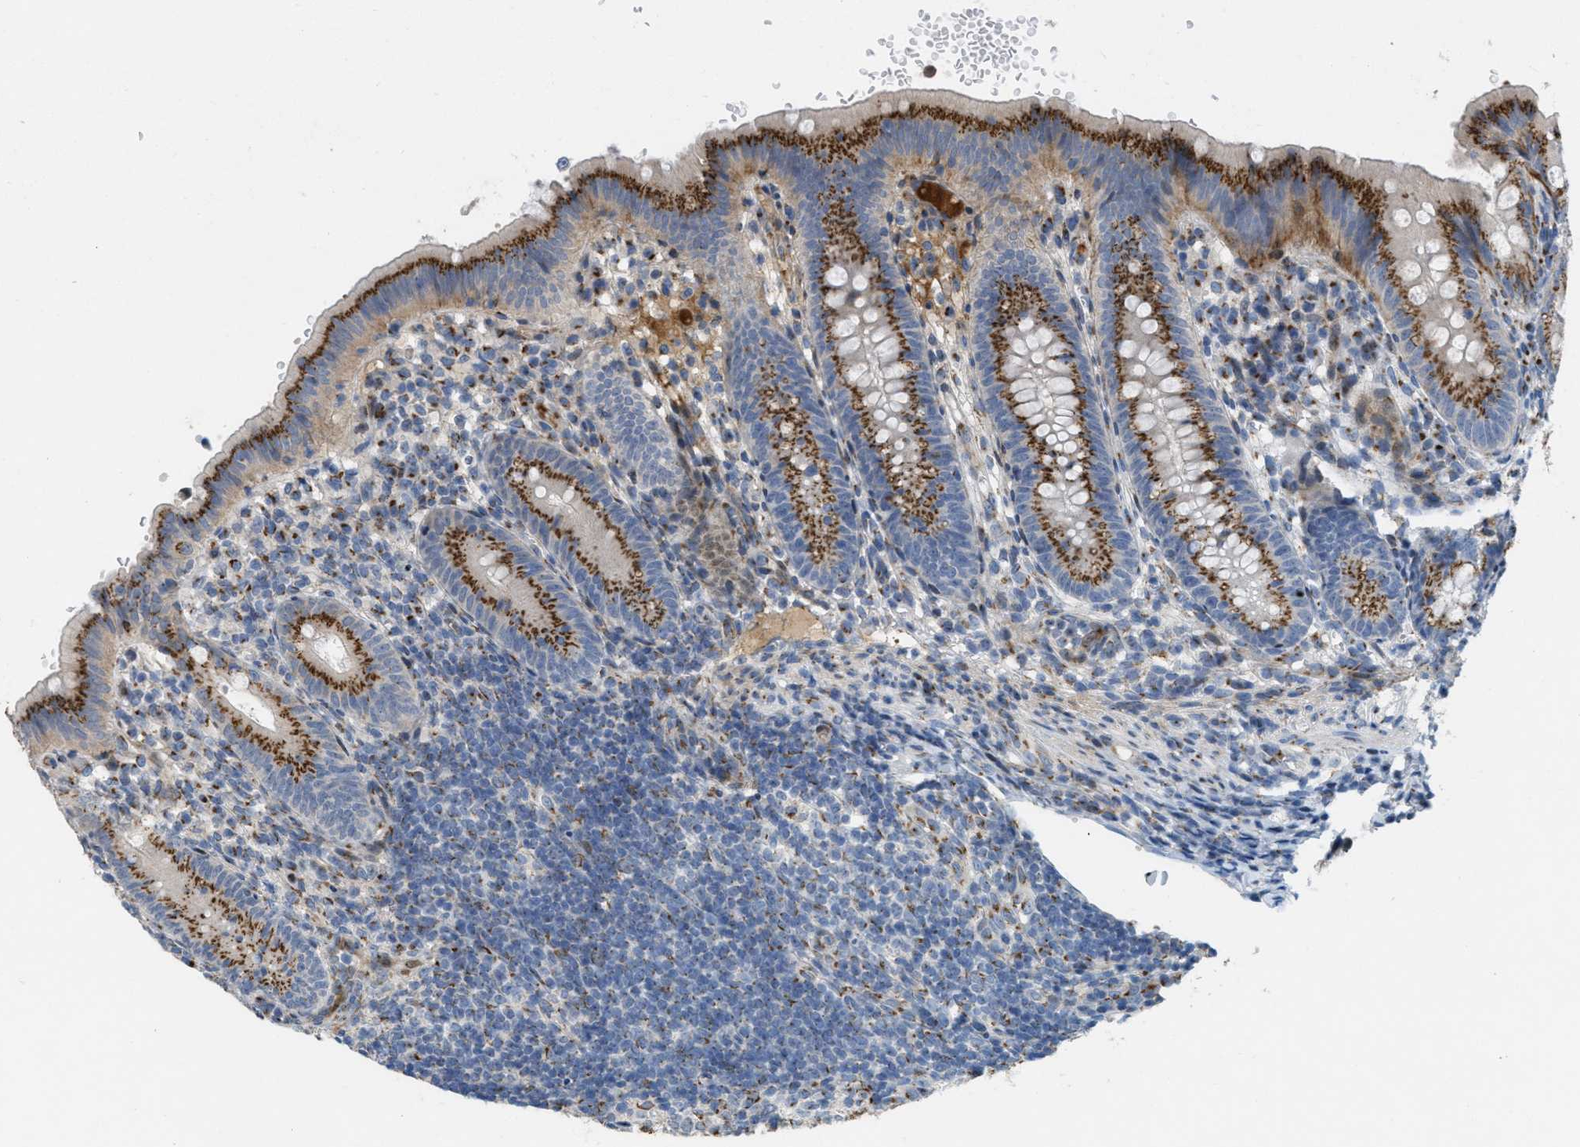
{"staining": {"intensity": "strong", "quantity": ">75%", "location": "cytoplasmic/membranous"}, "tissue": "appendix", "cell_type": "Glandular cells", "image_type": "normal", "snomed": [{"axis": "morphology", "description": "Normal tissue, NOS"}, {"axis": "topography", "description": "Appendix"}], "caption": "A high amount of strong cytoplasmic/membranous staining is identified in approximately >75% of glandular cells in benign appendix. The protein of interest is shown in brown color, while the nuclei are stained blue.", "gene": "ZFPL1", "patient": {"sex": "male", "age": 1}}